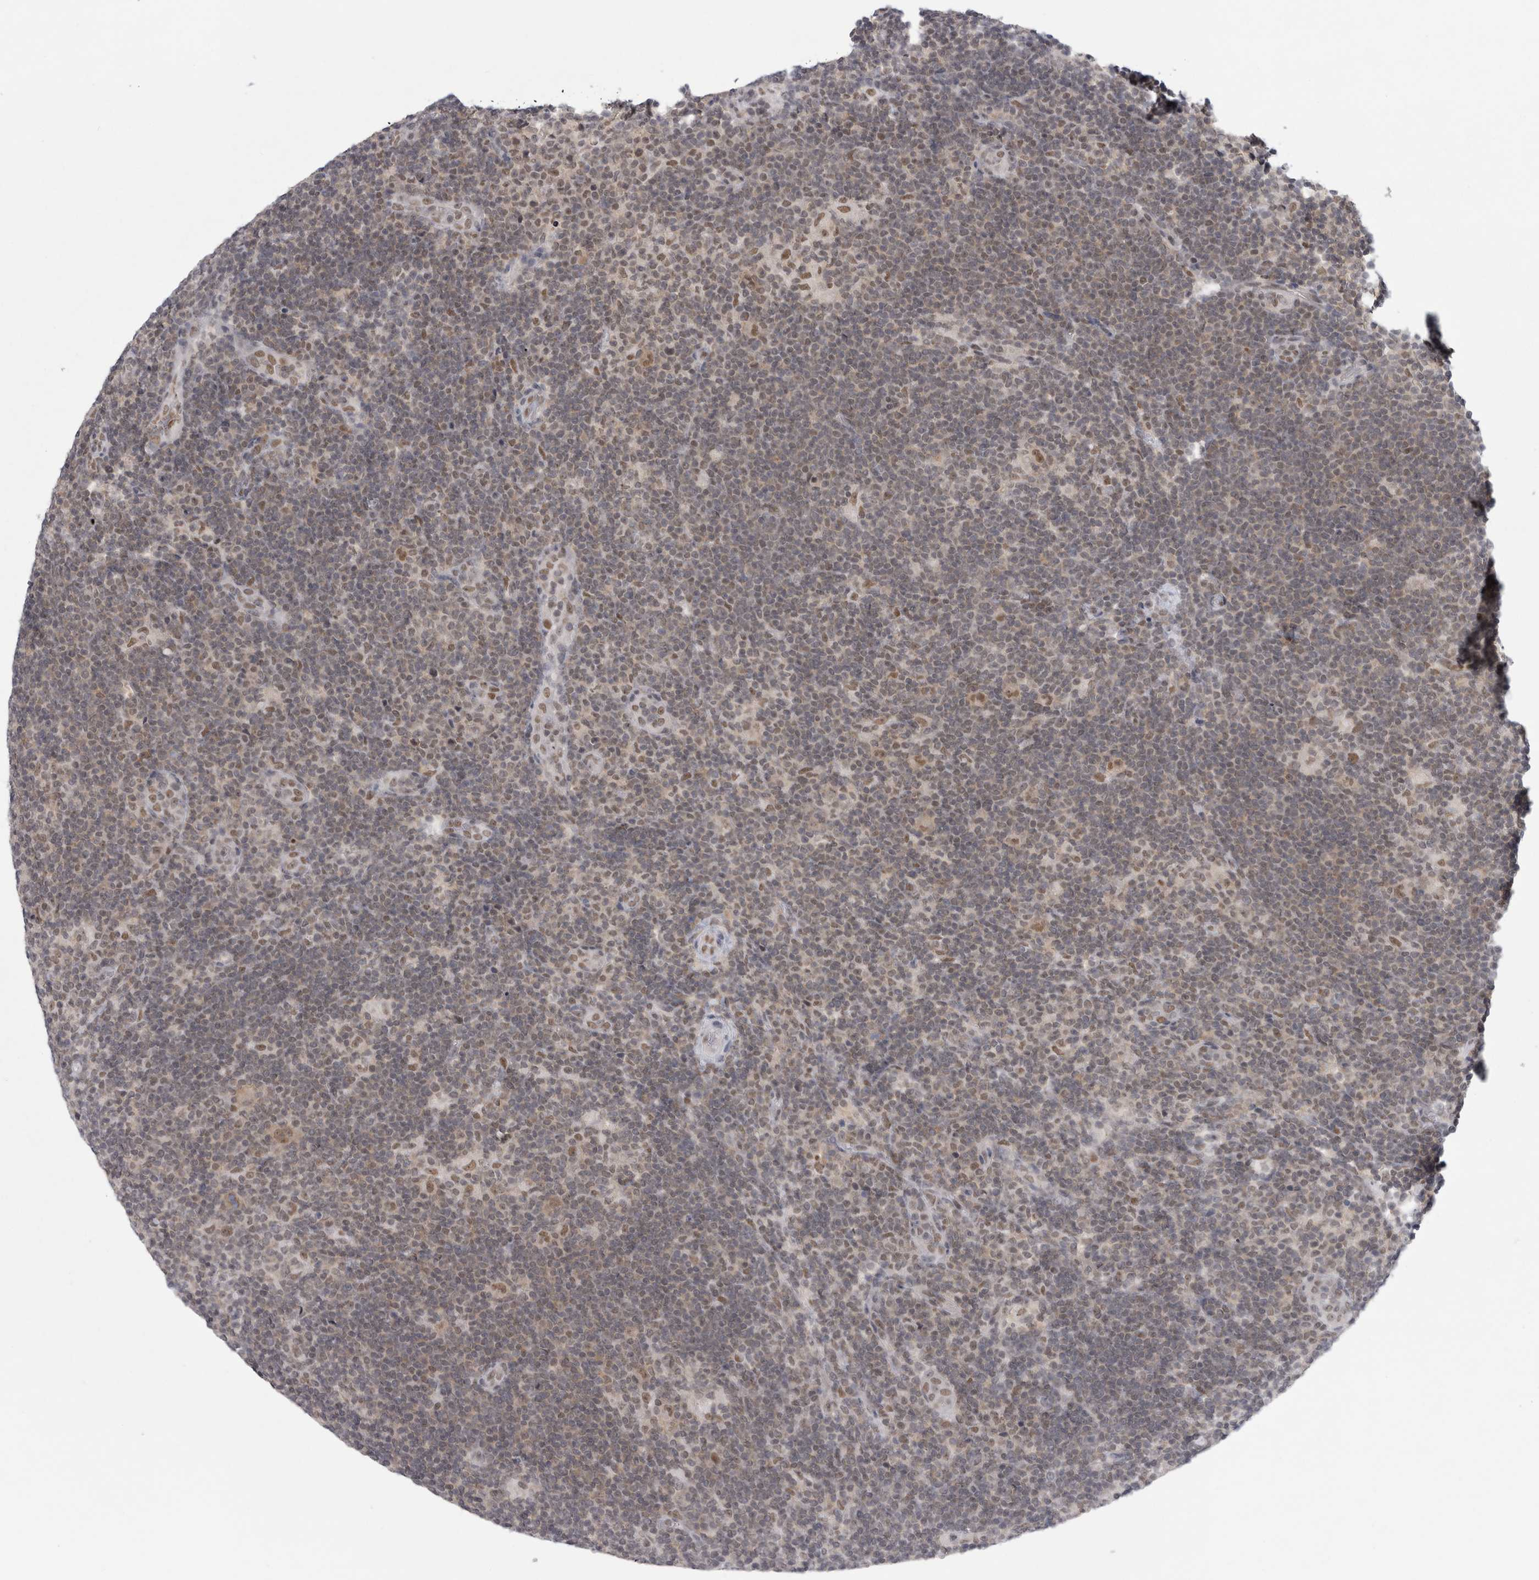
{"staining": {"intensity": "moderate", "quantity": ">75%", "location": "nuclear"}, "tissue": "lymphoma", "cell_type": "Tumor cells", "image_type": "cancer", "snomed": [{"axis": "morphology", "description": "Hodgkin's disease, NOS"}, {"axis": "topography", "description": "Lymph node"}], "caption": "A brown stain shows moderate nuclear staining of a protein in human lymphoma tumor cells. The protein of interest is shown in brown color, while the nuclei are stained blue.", "gene": "PSMB2", "patient": {"sex": "female", "age": 57}}